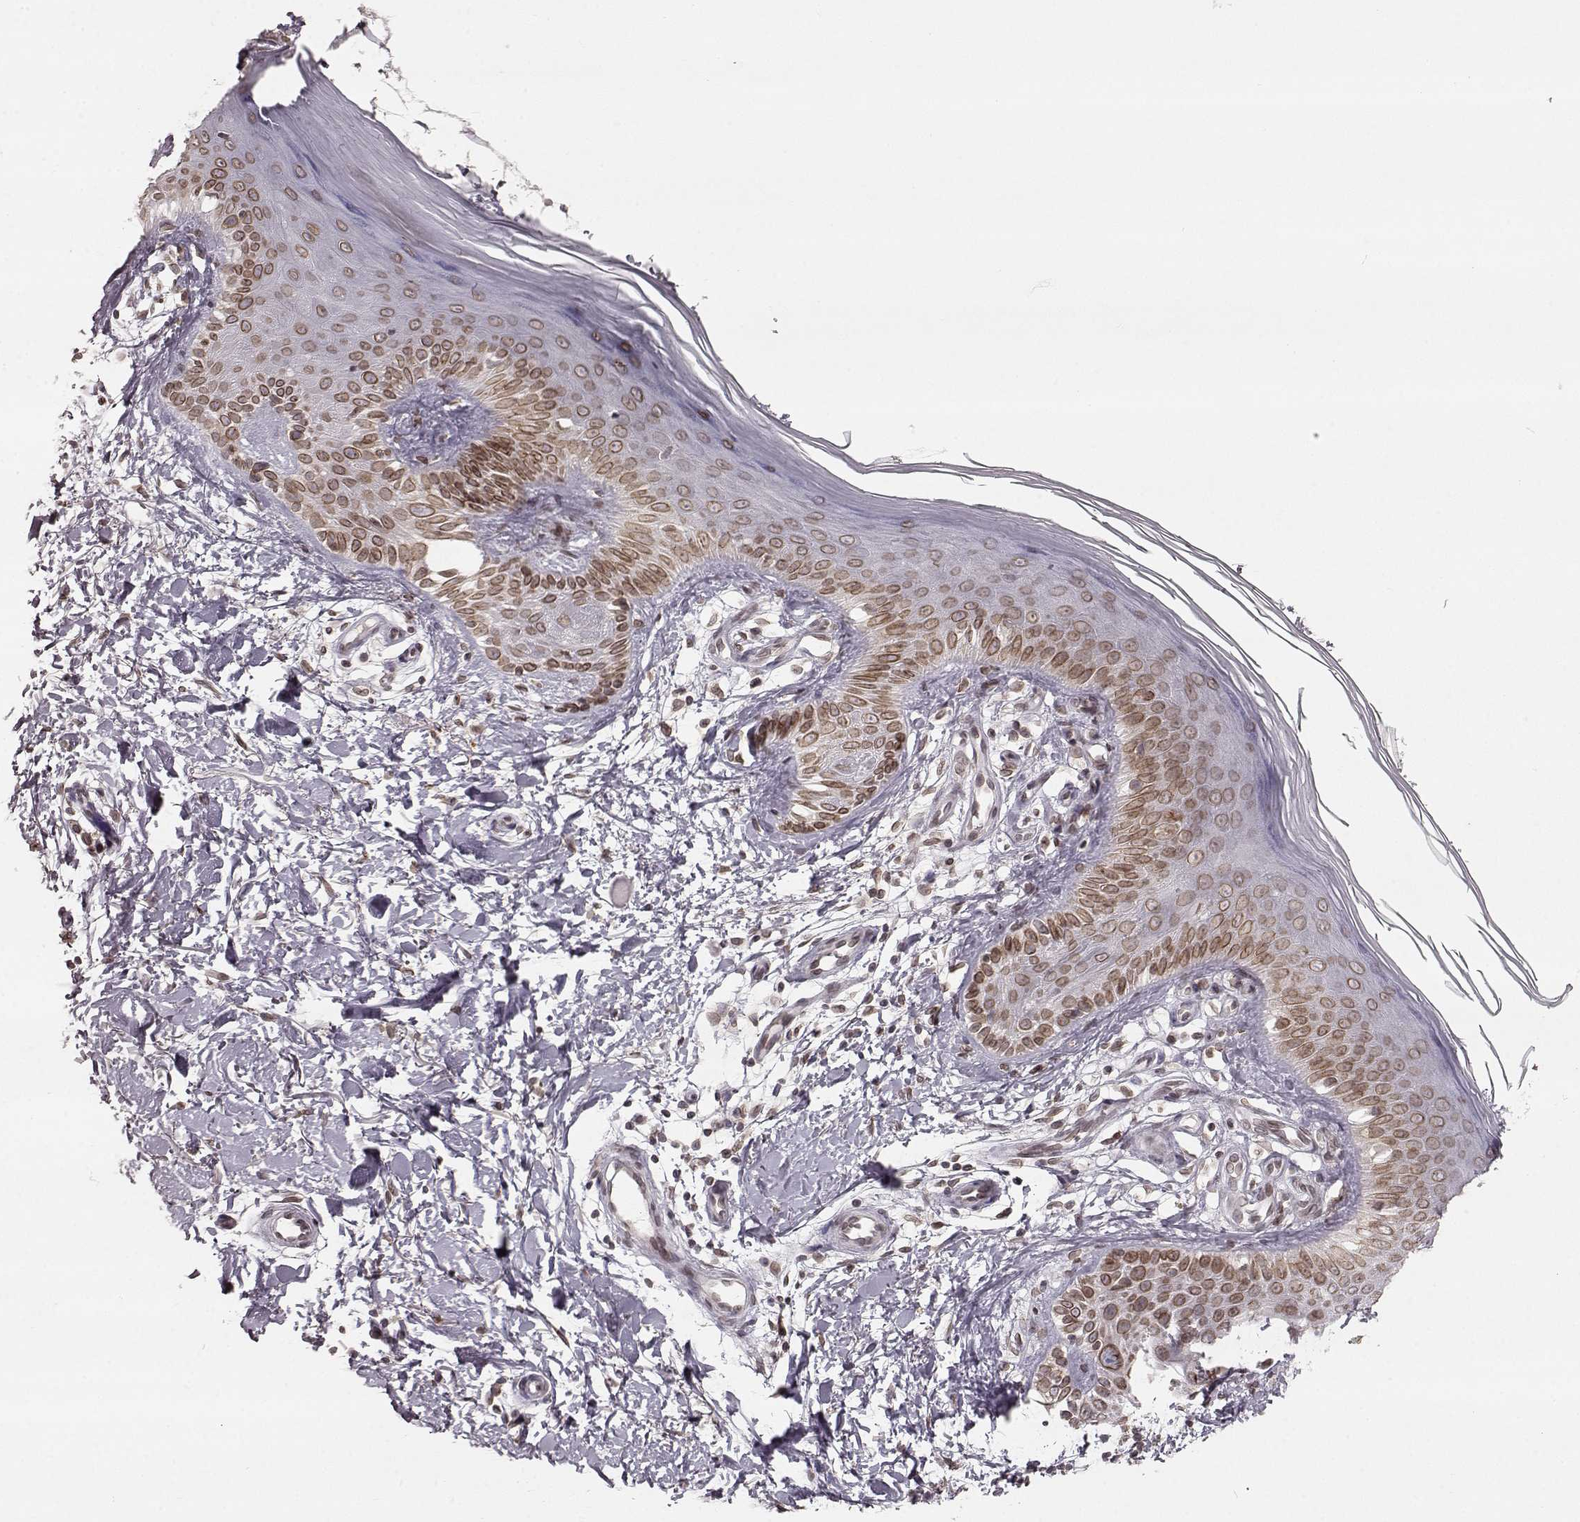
{"staining": {"intensity": "moderate", "quantity": "25%-75%", "location": "cytoplasmic/membranous,nuclear"}, "tissue": "skin", "cell_type": "Fibroblasts", "image_type": "normal", "snomed": [{"axis": "morphology", "description": "Normal tissue, NOS"}, {"axis": "morphology", "description": "Inflammation, NOS"}, {"axis": "morphology", "description": "Fibrosis, NOS"}, {"axis": "topography", "description": "Skin"}], "caption": "A high-resolution image shows immunohistochemistry (IHC) staining of benign skin, which shows moderate cytoplasmic/membranous,nuclear staining in approximately 25%-75% of fibroblasts.", "gene": "DCAF12", "patient": {"sex": "male", "age": 71}}